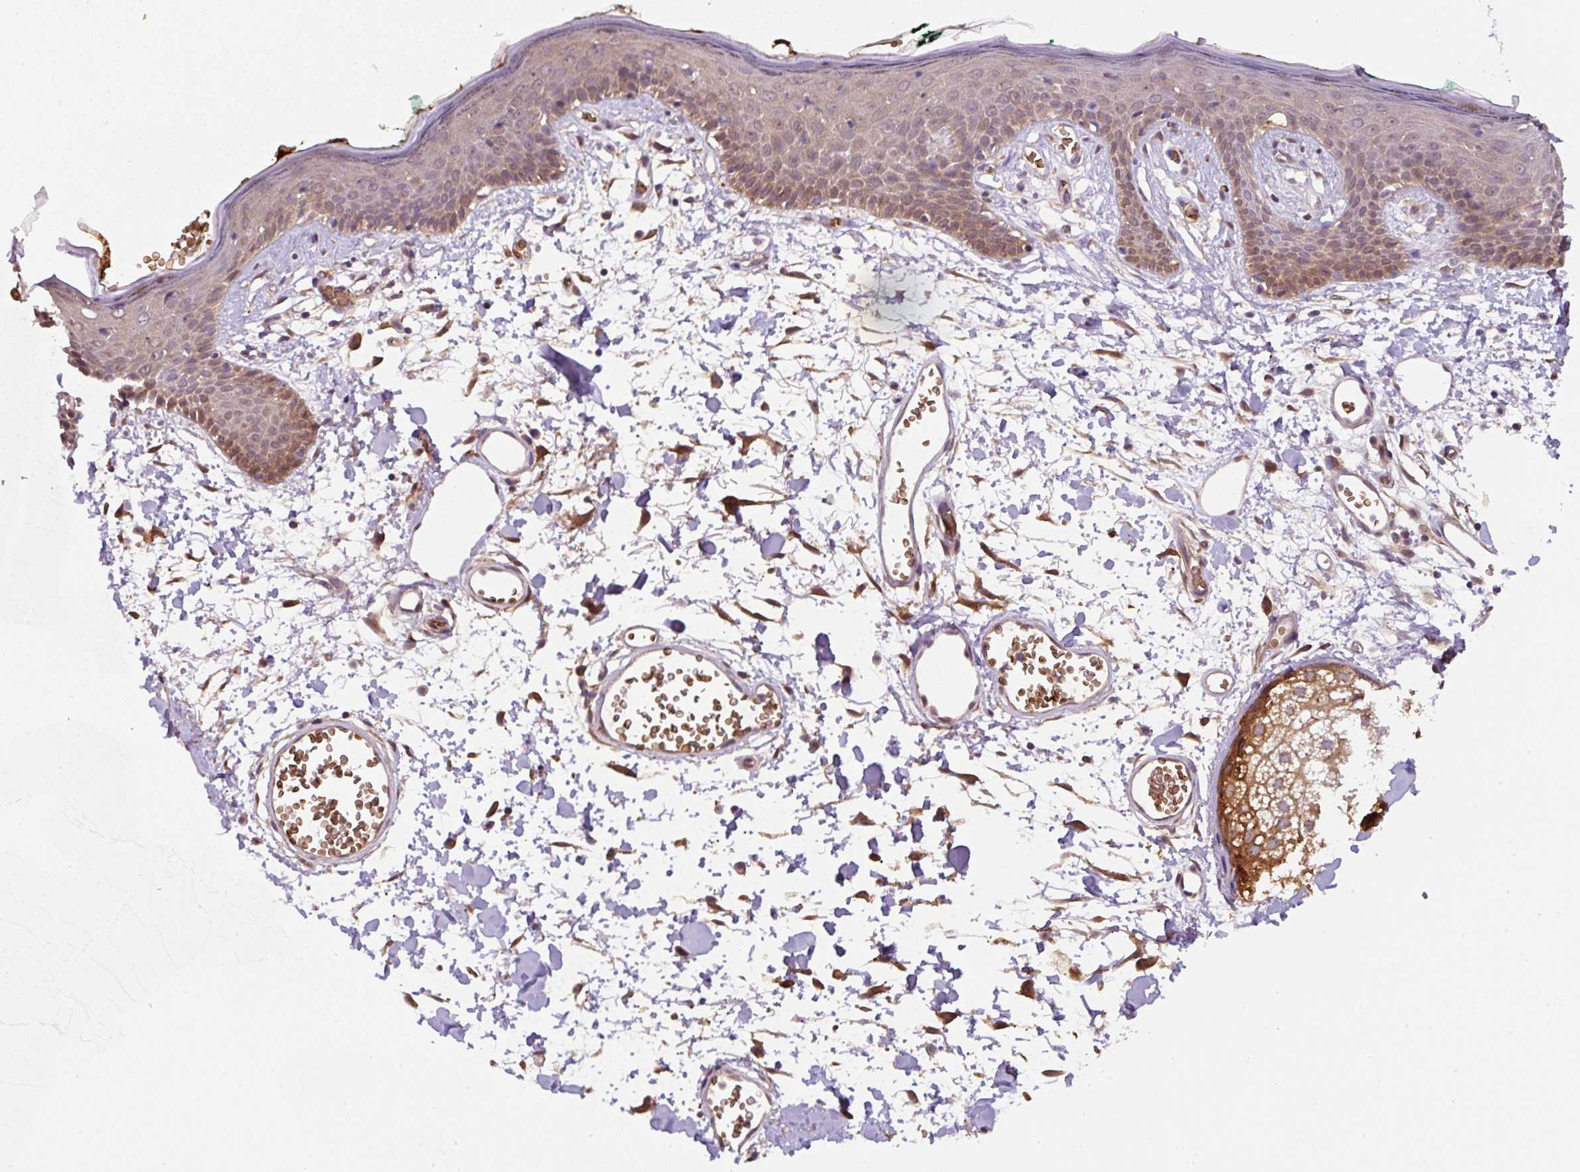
{"staining": {"intensity": "strong", "quantity": ">75%", "location": "cytoplasmic/membranous"}, "tissue": "skin", "cell_type": "Fibroblasts", "image_type": "normal", "snomed": [{"axis": "morphology", "description": "Normal tissue, NOS"}, {"axis": "topography", "description": "Skin"}], "caption": "Protein expression analysis of benign skin reveals strong cytoplasmic/membranous staining in approximately >75% of fibroblasts.", "gene": "ST13", "patient": {"sex": "male", "age": 79}}